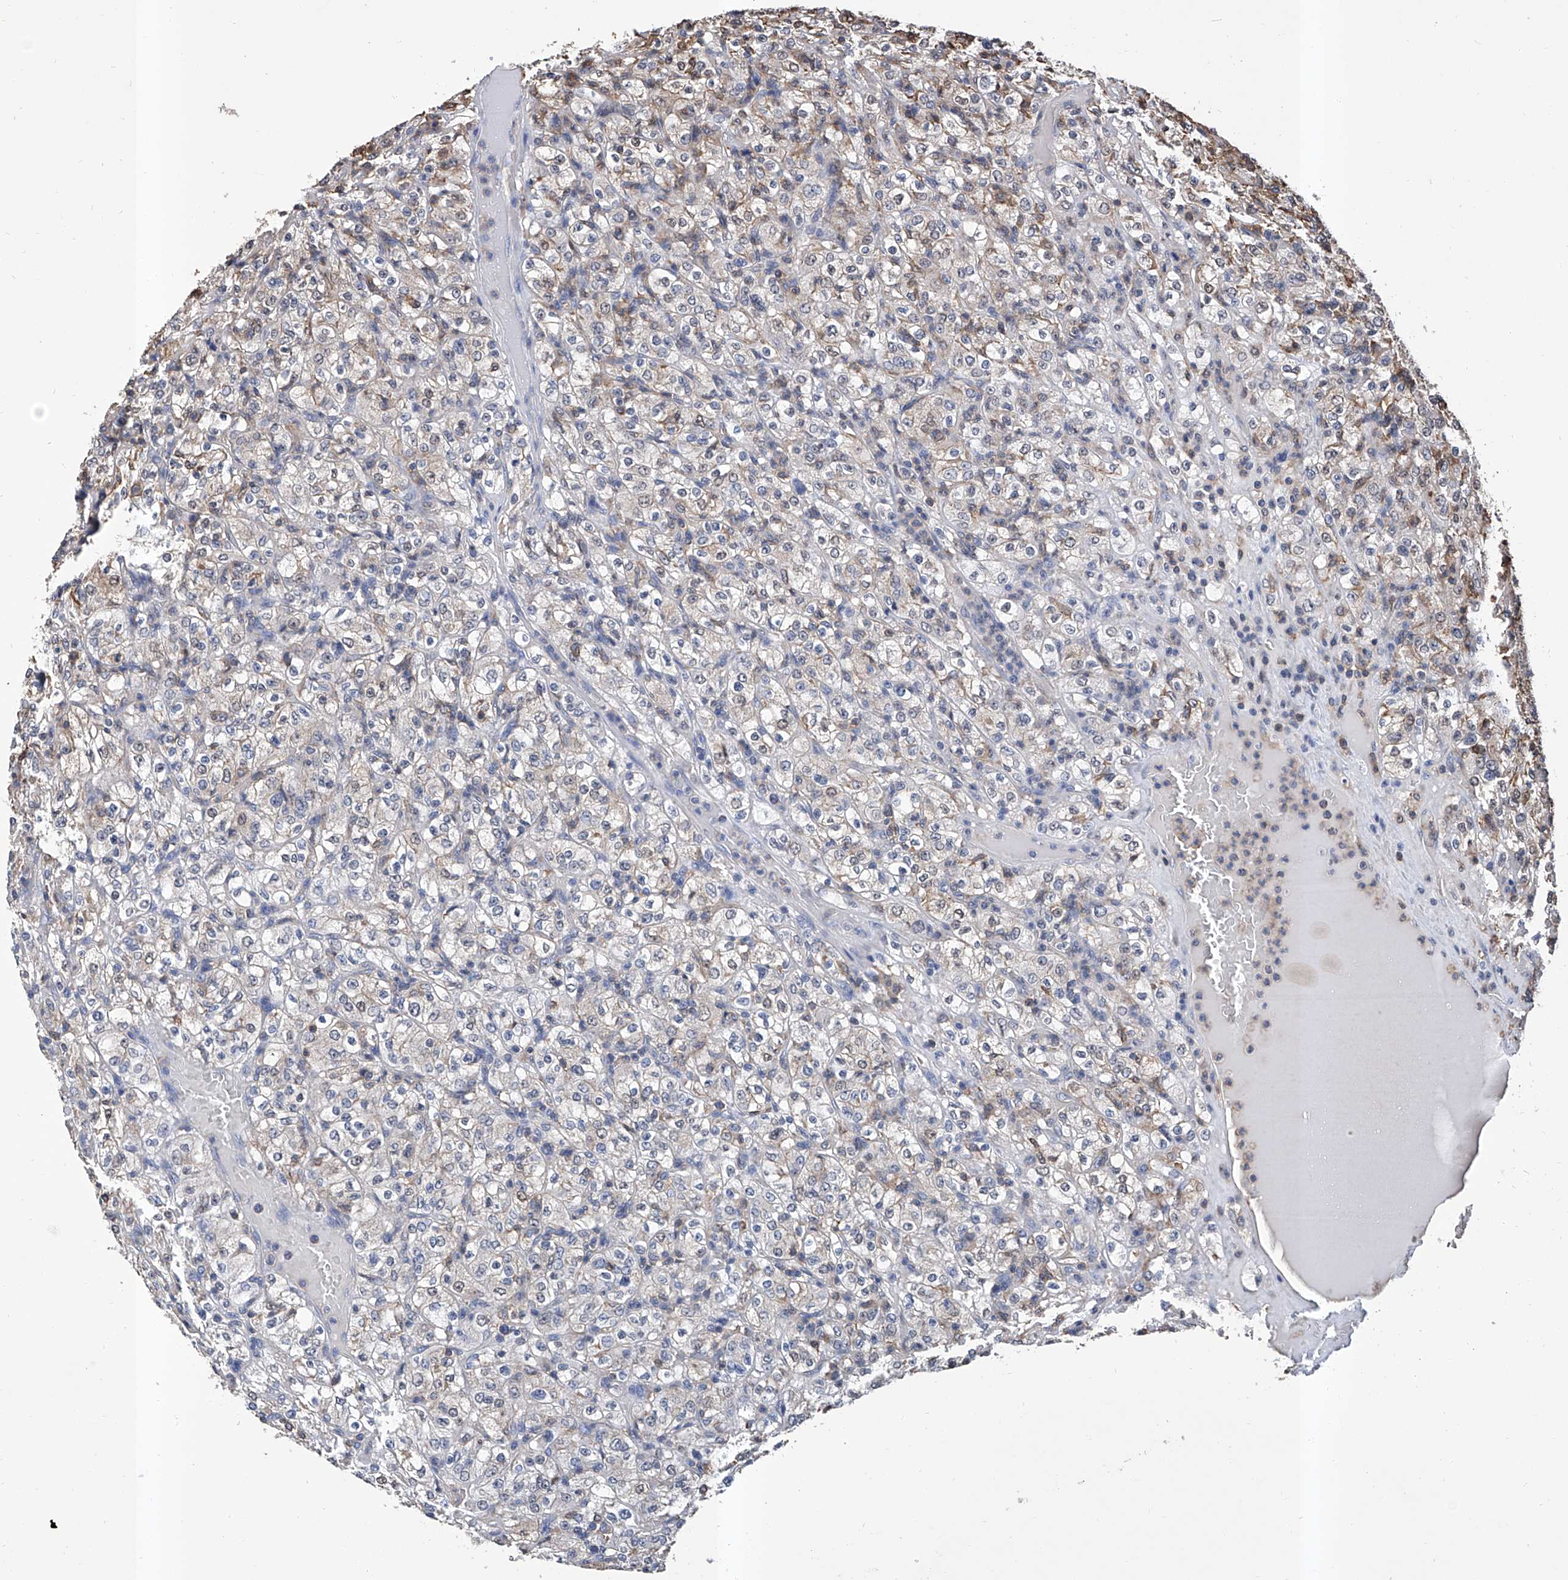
{"staining": {"intensity": "negative", "quantity": "none", "location": "none"}, "tissue": "renal cancer", "cell_type": "Tumor cells", "image_type": "cancer", "snomed": [{"axis": "morphology", "description": "Normal tissue, NOS"}, {"axis": "morphology", "description": "Adenocarcinoma, NOS"}, {"axis": "topography", "description": "Kidney"}], "caption": "This is an IHC micrograph of renal cancer (adenocarcinoma). There is no positivity in tumor cells.", "gene": "GPT", "patient": {"sex": "female", "age": 72}}